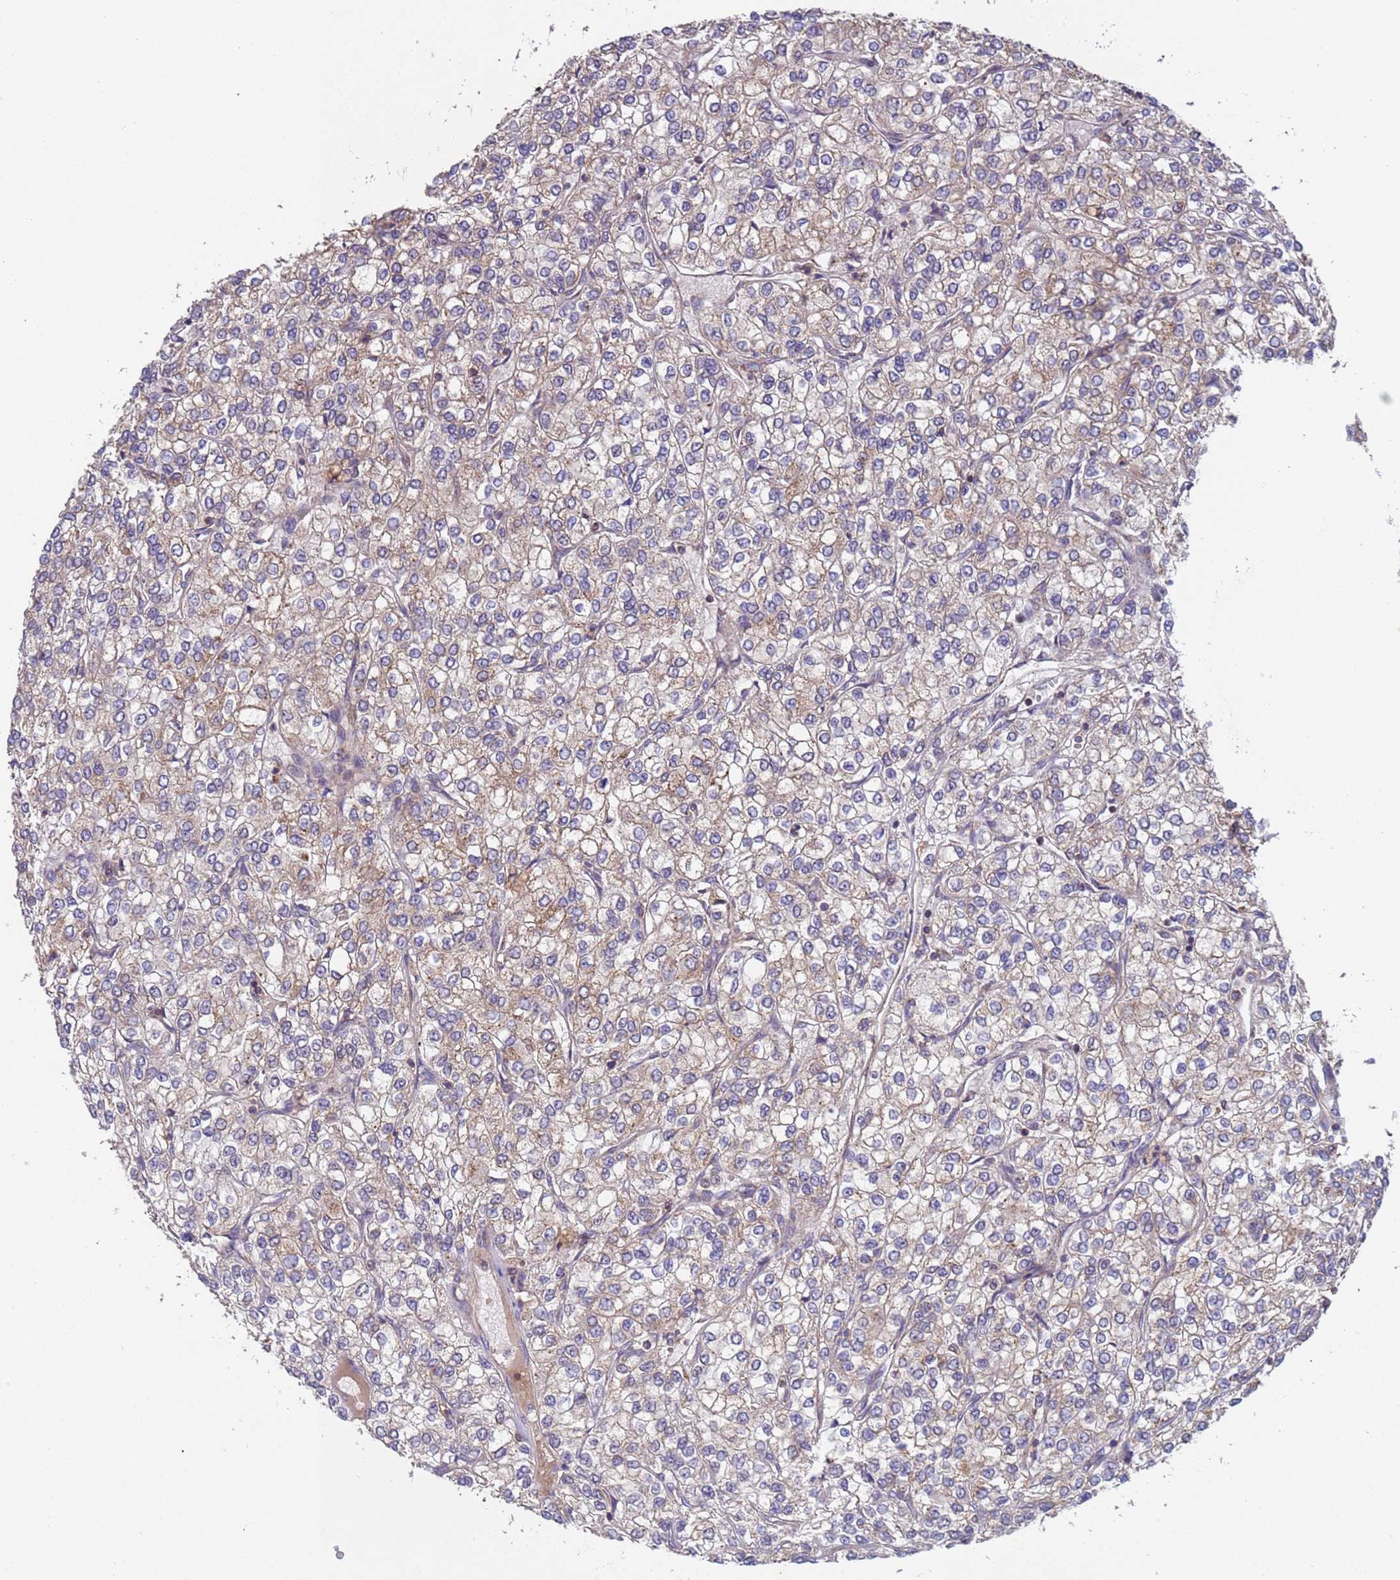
{"staining": {"intensity": "weak", "quantity": "<25%", "location": "cytoplasmic/membranous"}, "tissue": "renal cancer", "cell_type": "Tumor cells", "image_type": "cancer", "snomed": [{"axis": "morphology", "description": "Adenocarcinoma, NOS"}, {"axis": "topography", "description": "Kidney"}], "caption": "Immunohistochemical staining of human adenocarcinoma (renal) reveals no significant expression in tumor cells.", "gene": "ACAD8", "patient": {"sex": "male", "age": 80}}